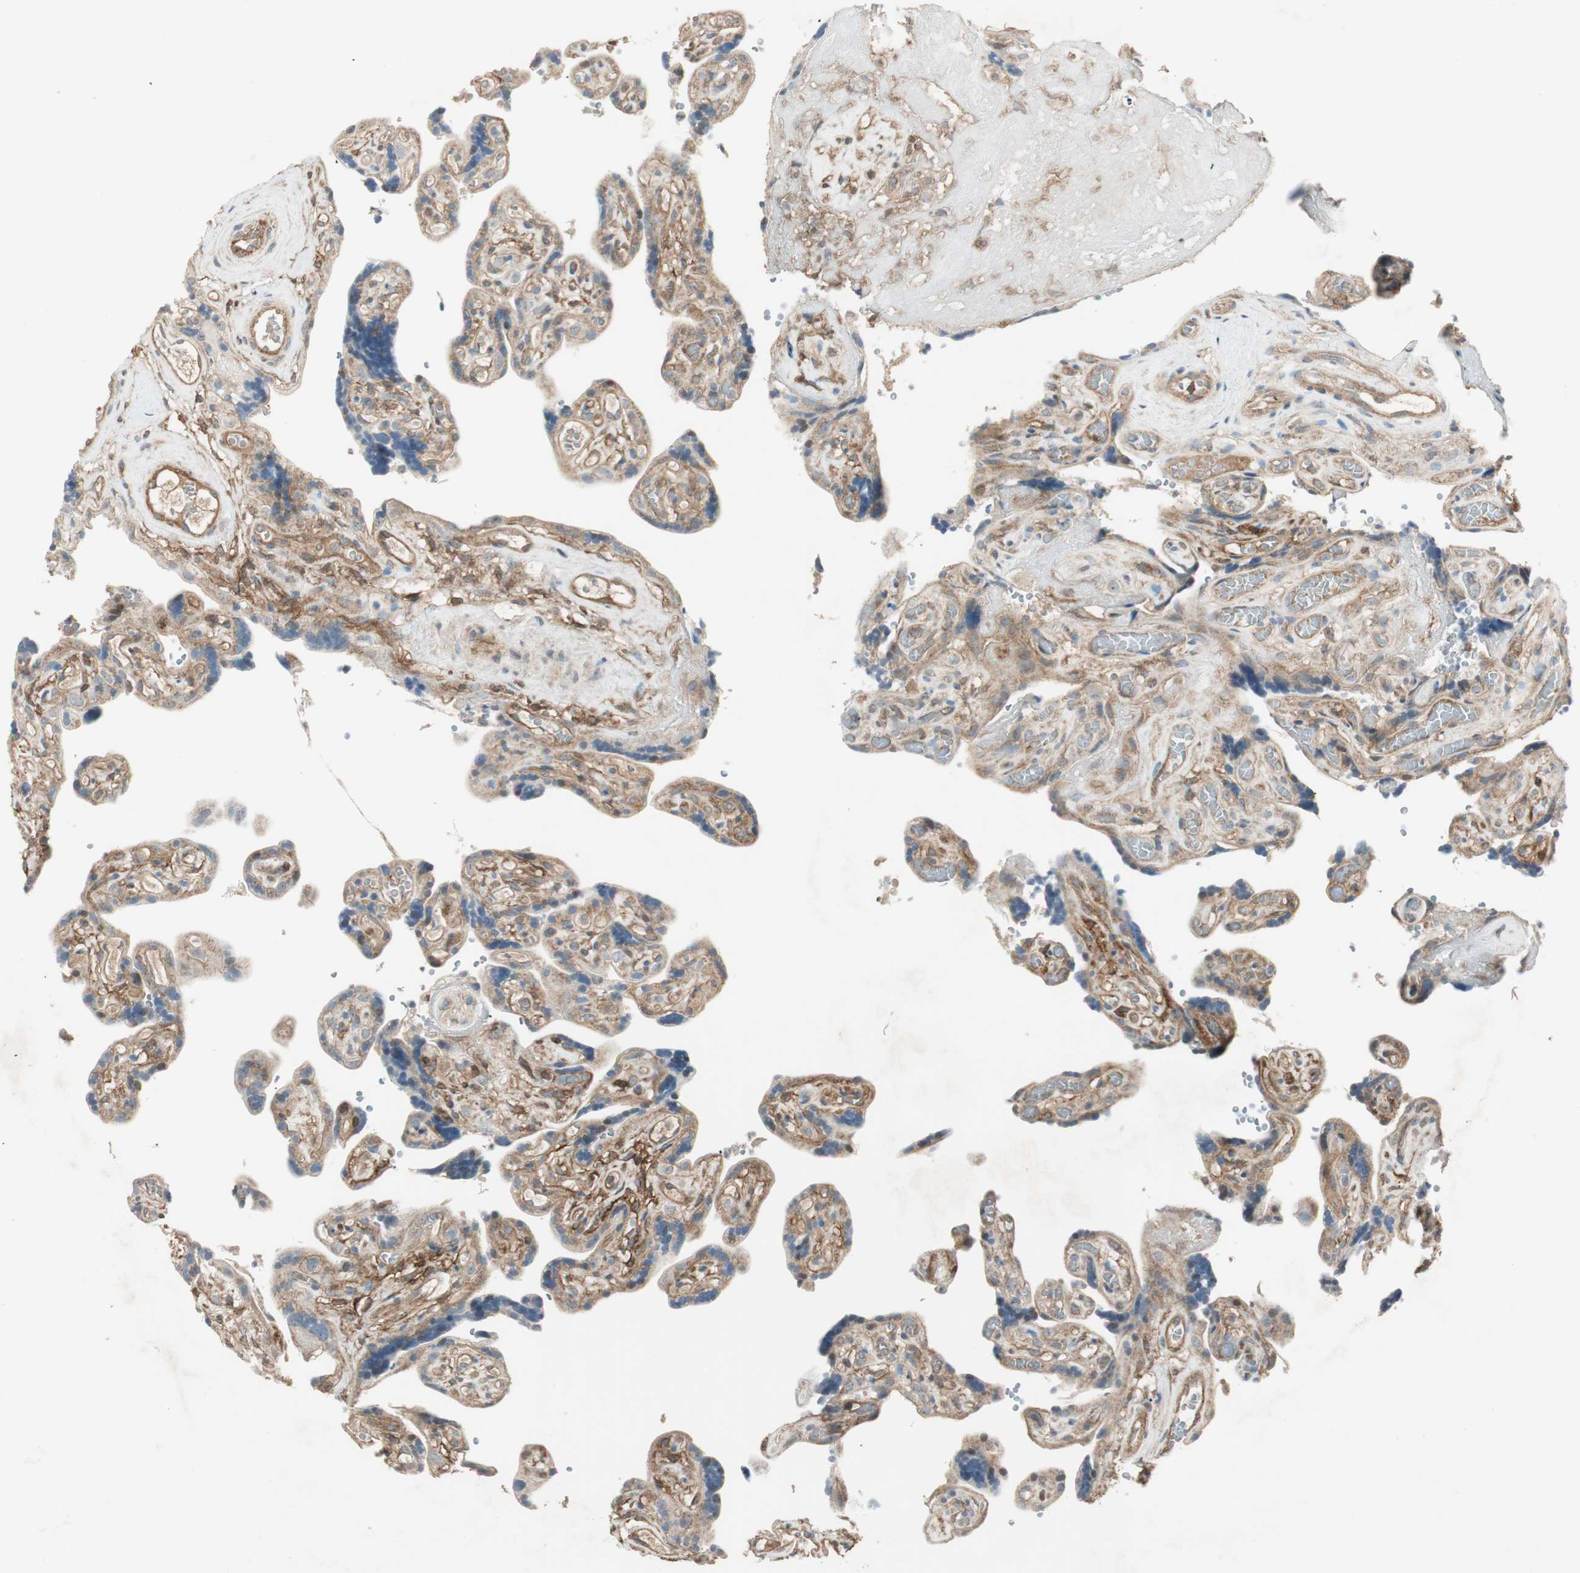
{"staining": {"intensity": "strong", "quantity": ">75%", "location": "cytoplasmic/membranous"}, "tissue": "placenta", "cell_type": "Decidual cells", "image_type": "normal", "snomed": [{"axis": "morphology", "description": "Normal tissue, NOS"}, {"axis": "topography", "description": "Placenta"}], "caption": "High-magnification brightfield microscopy of benign placenta stained with DAB (brown) and counterstained with hematoxylin (blue). decidual cells exhibit strong cytoplasmic/membranous positivity is identified in about>75% of cells. The protein of interest is shown in brown color, while the nuclei are stained blue.", "gene": "BTN3A3", "patient": {"sex": "female", "age": 30}}